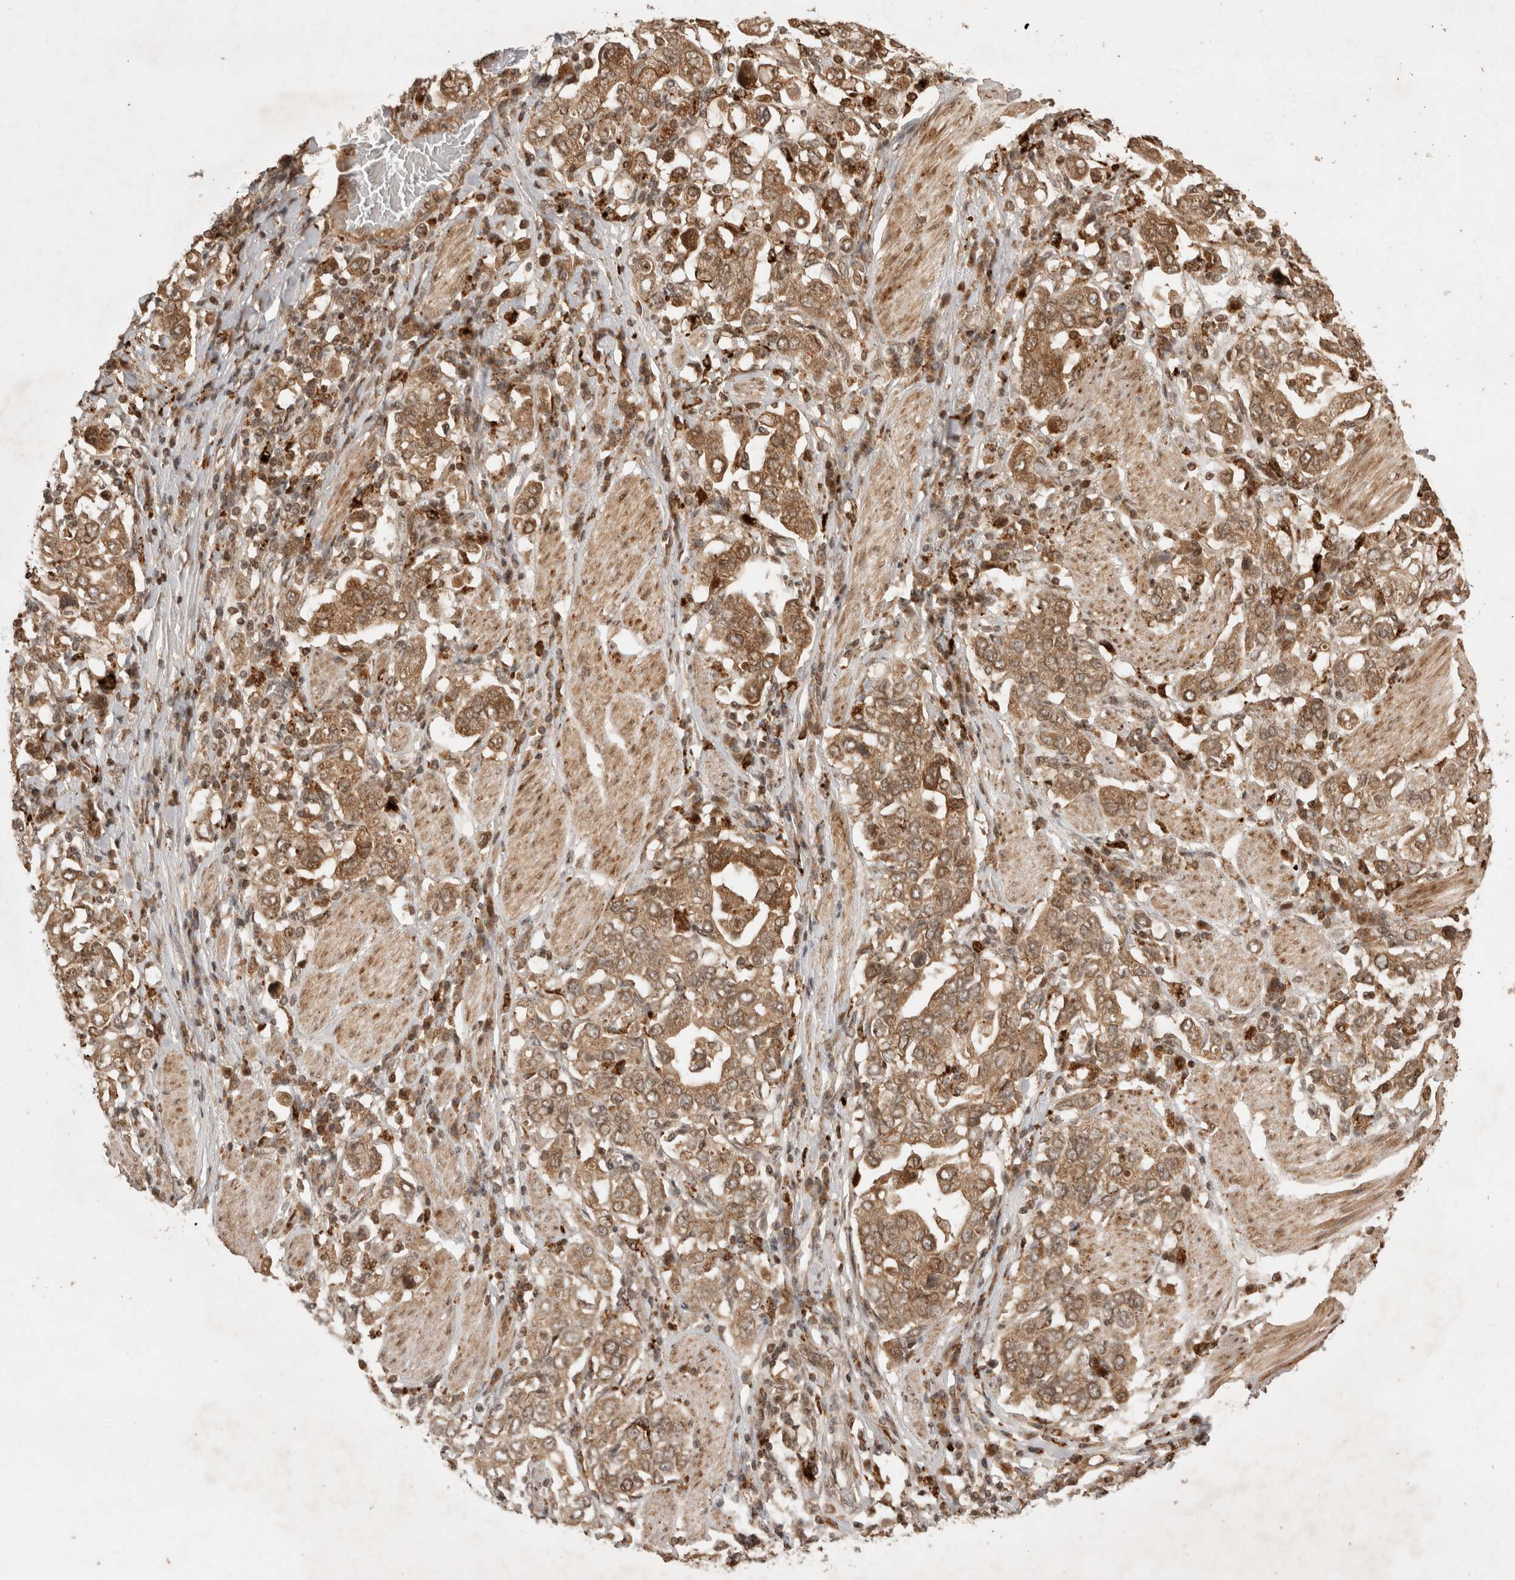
{"staining": {"intensity": "moderate", "quantity": ">75%", "location": "cytoplasmic/membranous"}, "tissue": "stomach cancer", "cell_type": "Tumor cells", "image_type": "cancer", "snomed": [{"axis": "morphology", "description": "Adenocarcinoma, NOS"}, {"axis": "topography", "description": "Stomach, upper"}], "caption": "A micrograph of human adenocarcinoma (stomach) stained for a protein demonstrates moderate cytoplasmic/membranous brown staining in tumor cells.", "gene": "FAM221A", "patient": {"sex": "male", "age": 62}}